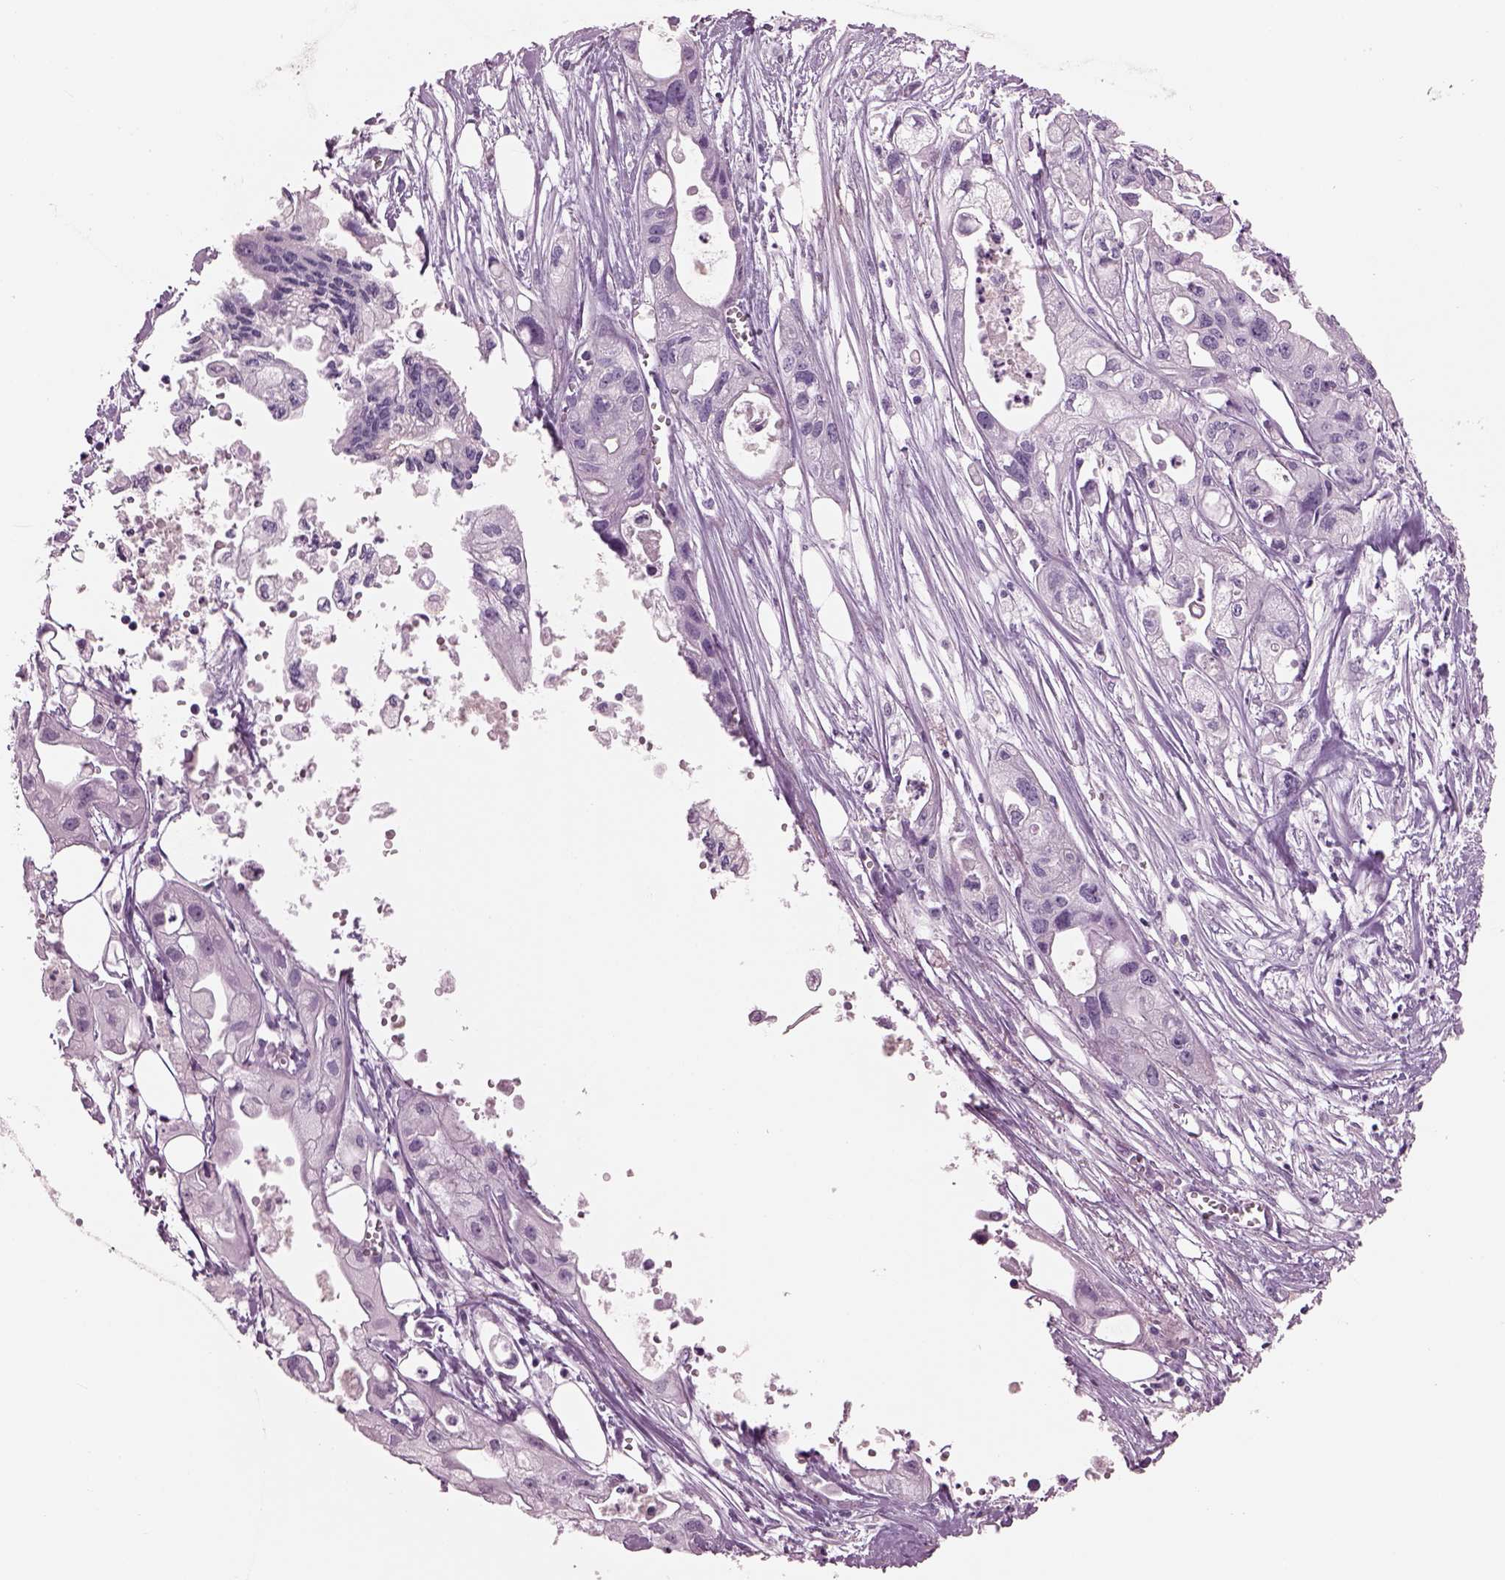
{"staining": {"intensity": "negative", "quantity": "none", "location": "none"}, "tissue": "pancreatic cancer", "cell_type": "Tumor cells", "image_type": "cancer", "snomed": [{"axis": "morphology", "description": "Adenocarcinoma, NOS"}, {"axis": "topography", "description": "Pancreas"}], "caption": "A photomicrograph of adenocarcinoma (pancreatic) stained for a protein displays no brown staining in tumor cells. (Brightfield microscopy of DAB (3,3'-diaminobenzidine) immunohistochemistry at high magnification).", "gene": "CYLC1", "patient": {"sex": "male", "age": 70}}